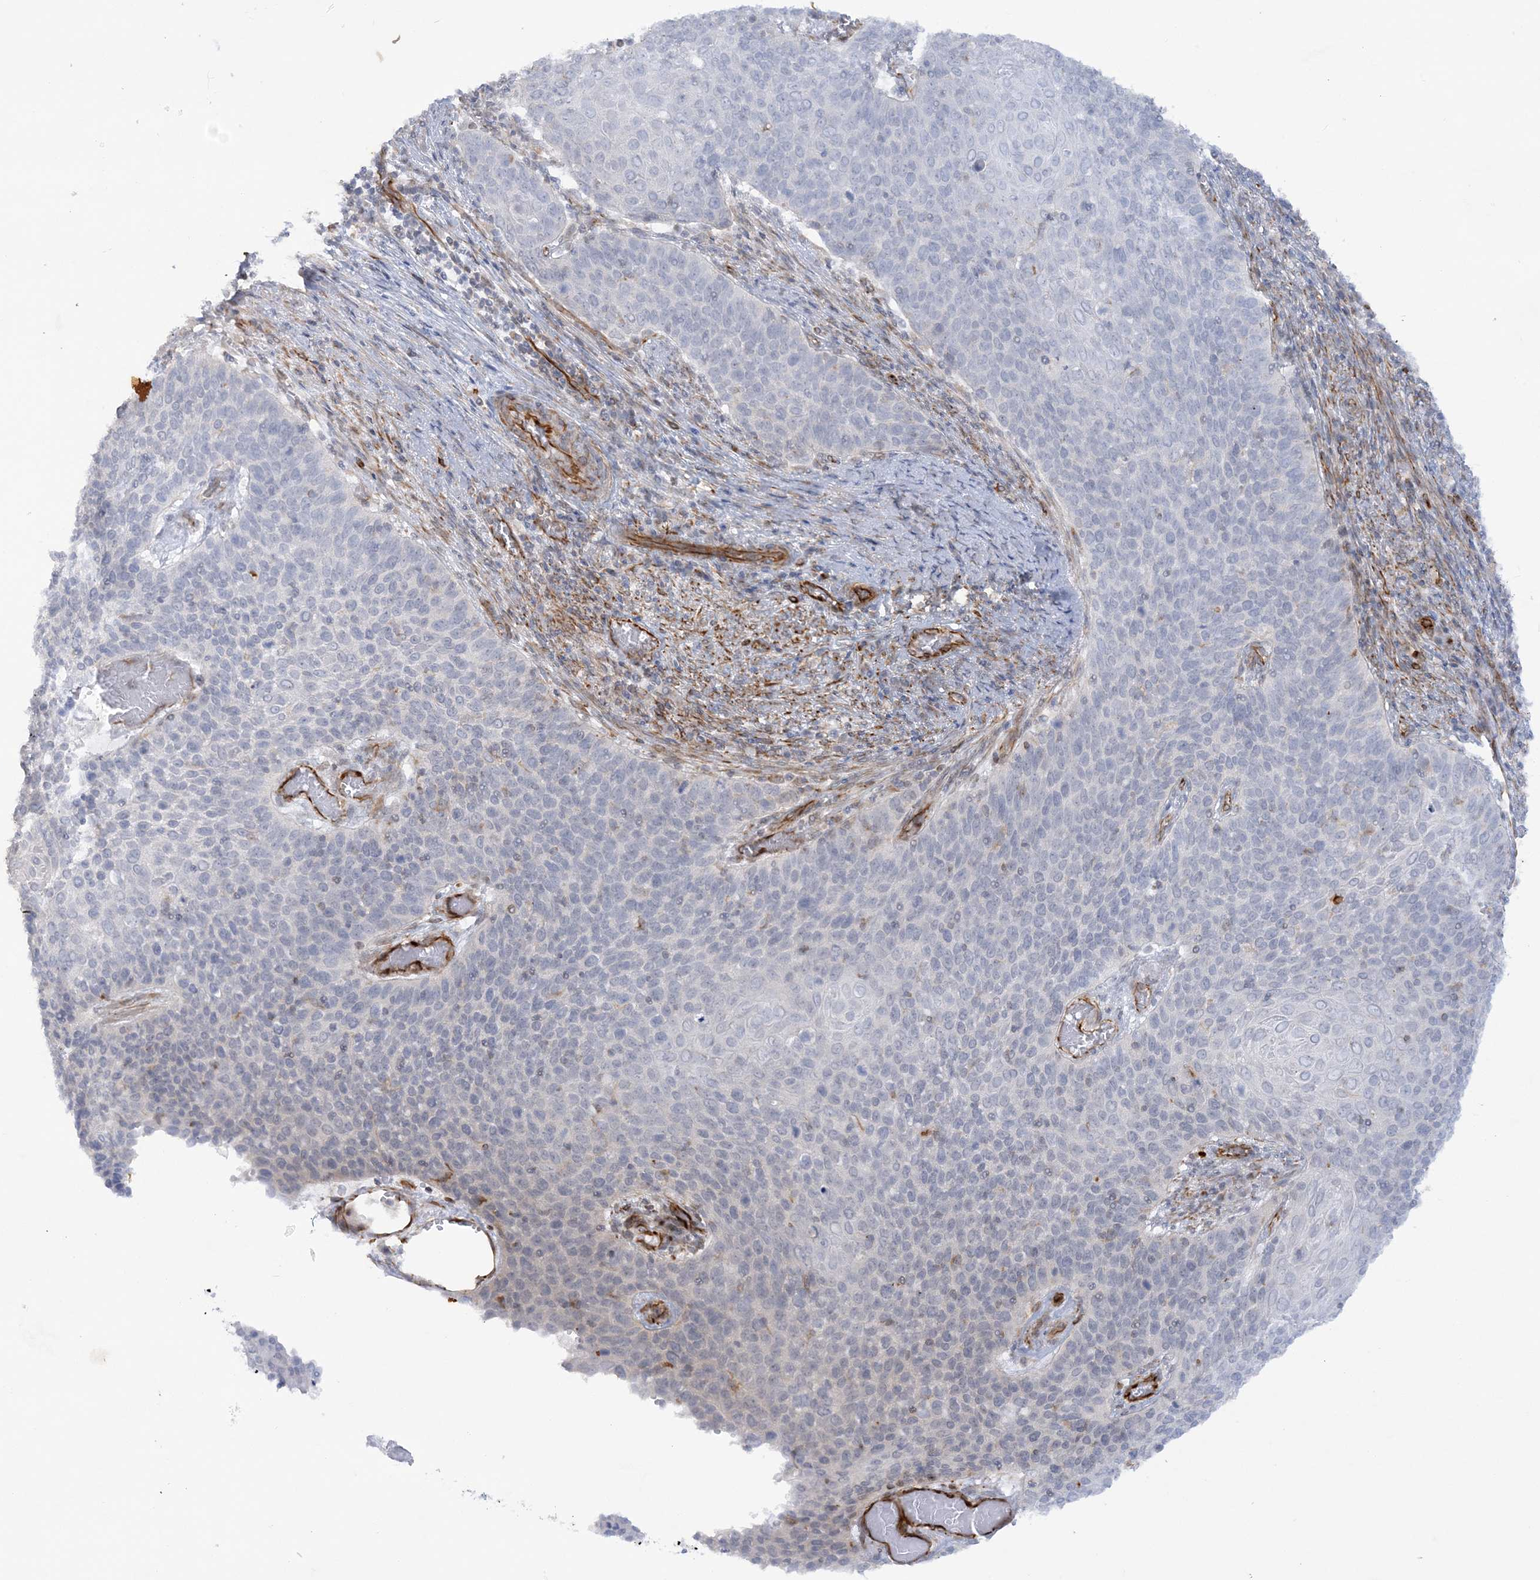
{"staining": {"intensity": "negative", "quantity": "none", "location": "none"}, "tissue": "cervical cancer", "cell_type": "Tumor cells", "image_type": "cancer", "snomed": [{"axis": "morphology", "description": "Squamous cell carcinoma, NOS"}, {"axis": "topography", "description": "Cervix"}], "caption": "Immunohistochemistry image of squamous cell carcinoma (cervical) stained for a protein (brown), which demonstrates no expression in tumor cells. (DAB immunohistochemistry visualized using brightfield microscopy, high magnification).", "gene": "SCLT1", "patient": {"sex": "female", "age": 39}}